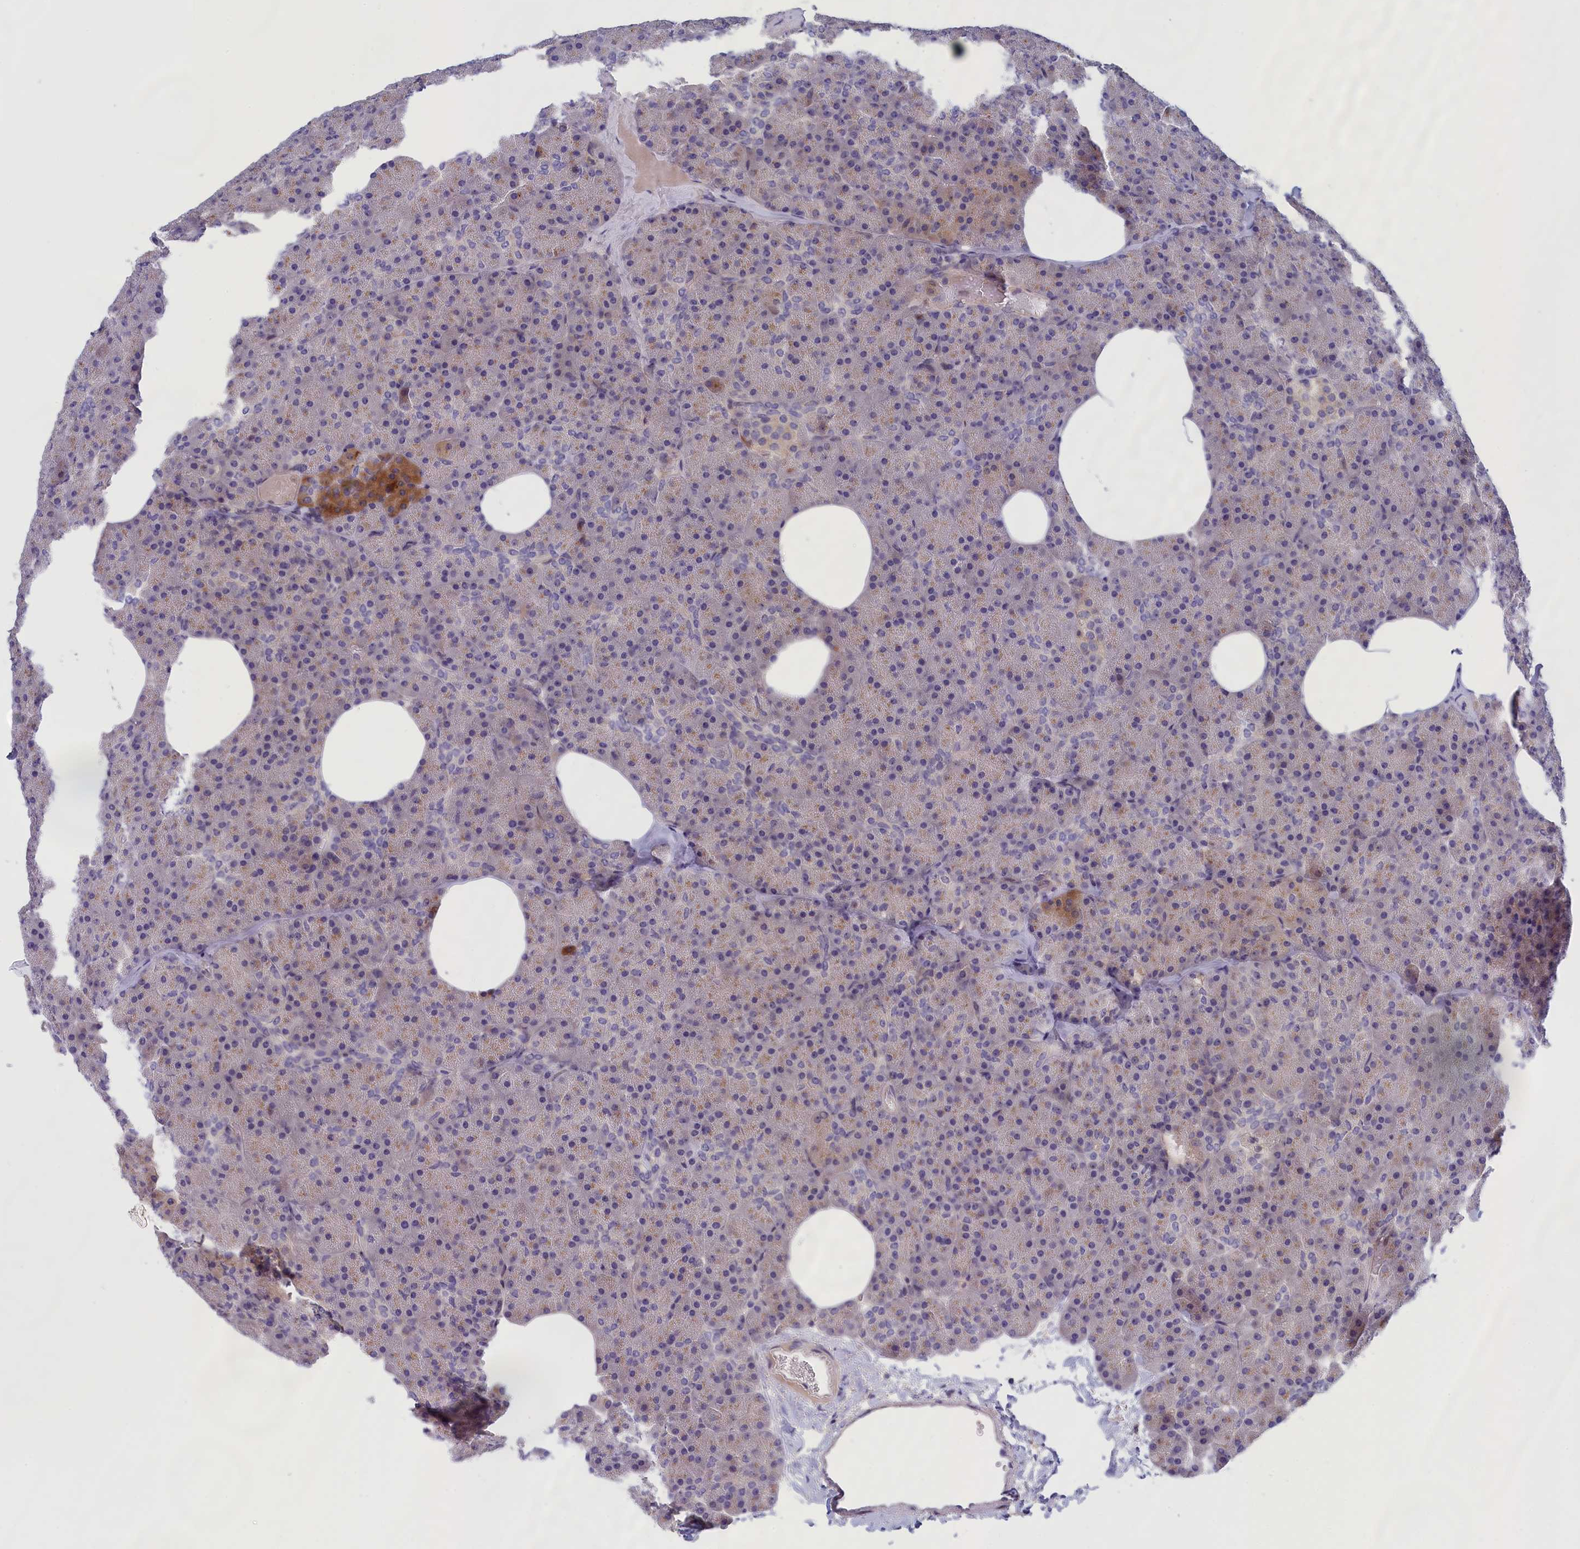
{"staining": {"intensity": "moderate", "quantity": "<25%", "location": "cytoplasmic/membranous"}, "tissue": "pancreas", "cell_type": "Exocrine glandular cells", "image_type": "normal", "snomed": [{"axis": "morphology", "description": "Normal tissue, NOS"}, {"axis": "morphology", "description": "Carcinoid, malignant, NOS"}, {"axis": "topography", "description": "Pancreas"}], "caption": "Protein analysis of normal pancreas demonstrates moderate cytoplasmic/membranous expression in approximately <25% of exocrine glandular cells.", "gene": "IGFALS", "patient": {"sex": "female", "age": 35}}